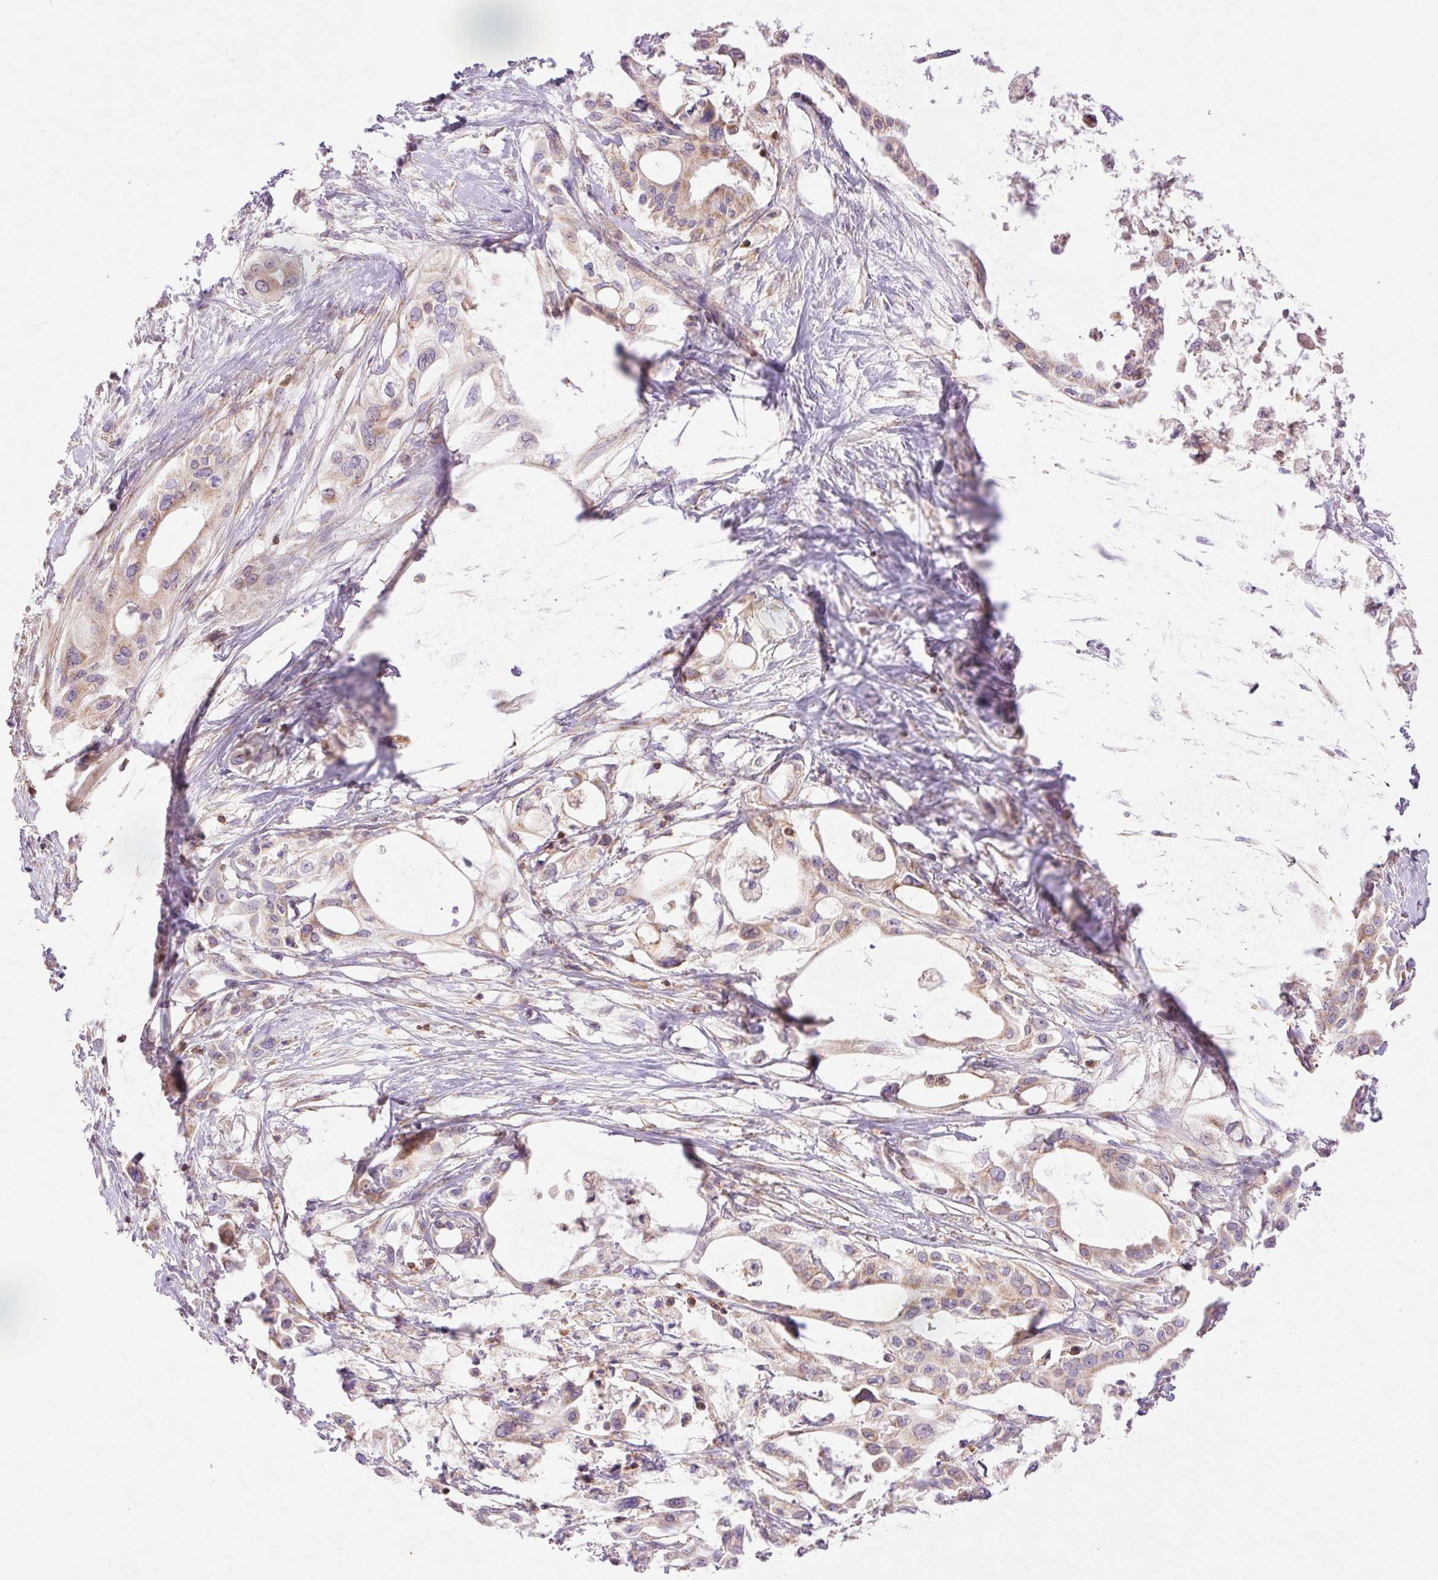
{"staining": {"intensity": "weak", "quantity": ">75%", "location": "cytoplasmic/membranous"}, "tissue": "pancreatic cancer", "cell_type": "Tumor cells", "image_type": "cancer", "snomed": [{"axis": "morphology", "description": "Adenocarcinoma, NOS"}, {"axis": "topography", "description": "Pancreas"}], "caption": "Pancreatic adenocarcinoma tissue displays weak cytoplasmic/membranous staining in about >75% of tumor cells The protein of interest is stained brown, and the nuclei are stained in blue (DAB IHC with brightfield microscopy, high magnification).", "gene": "IMMT", "patient": {"sex": "female", "age": 68}}